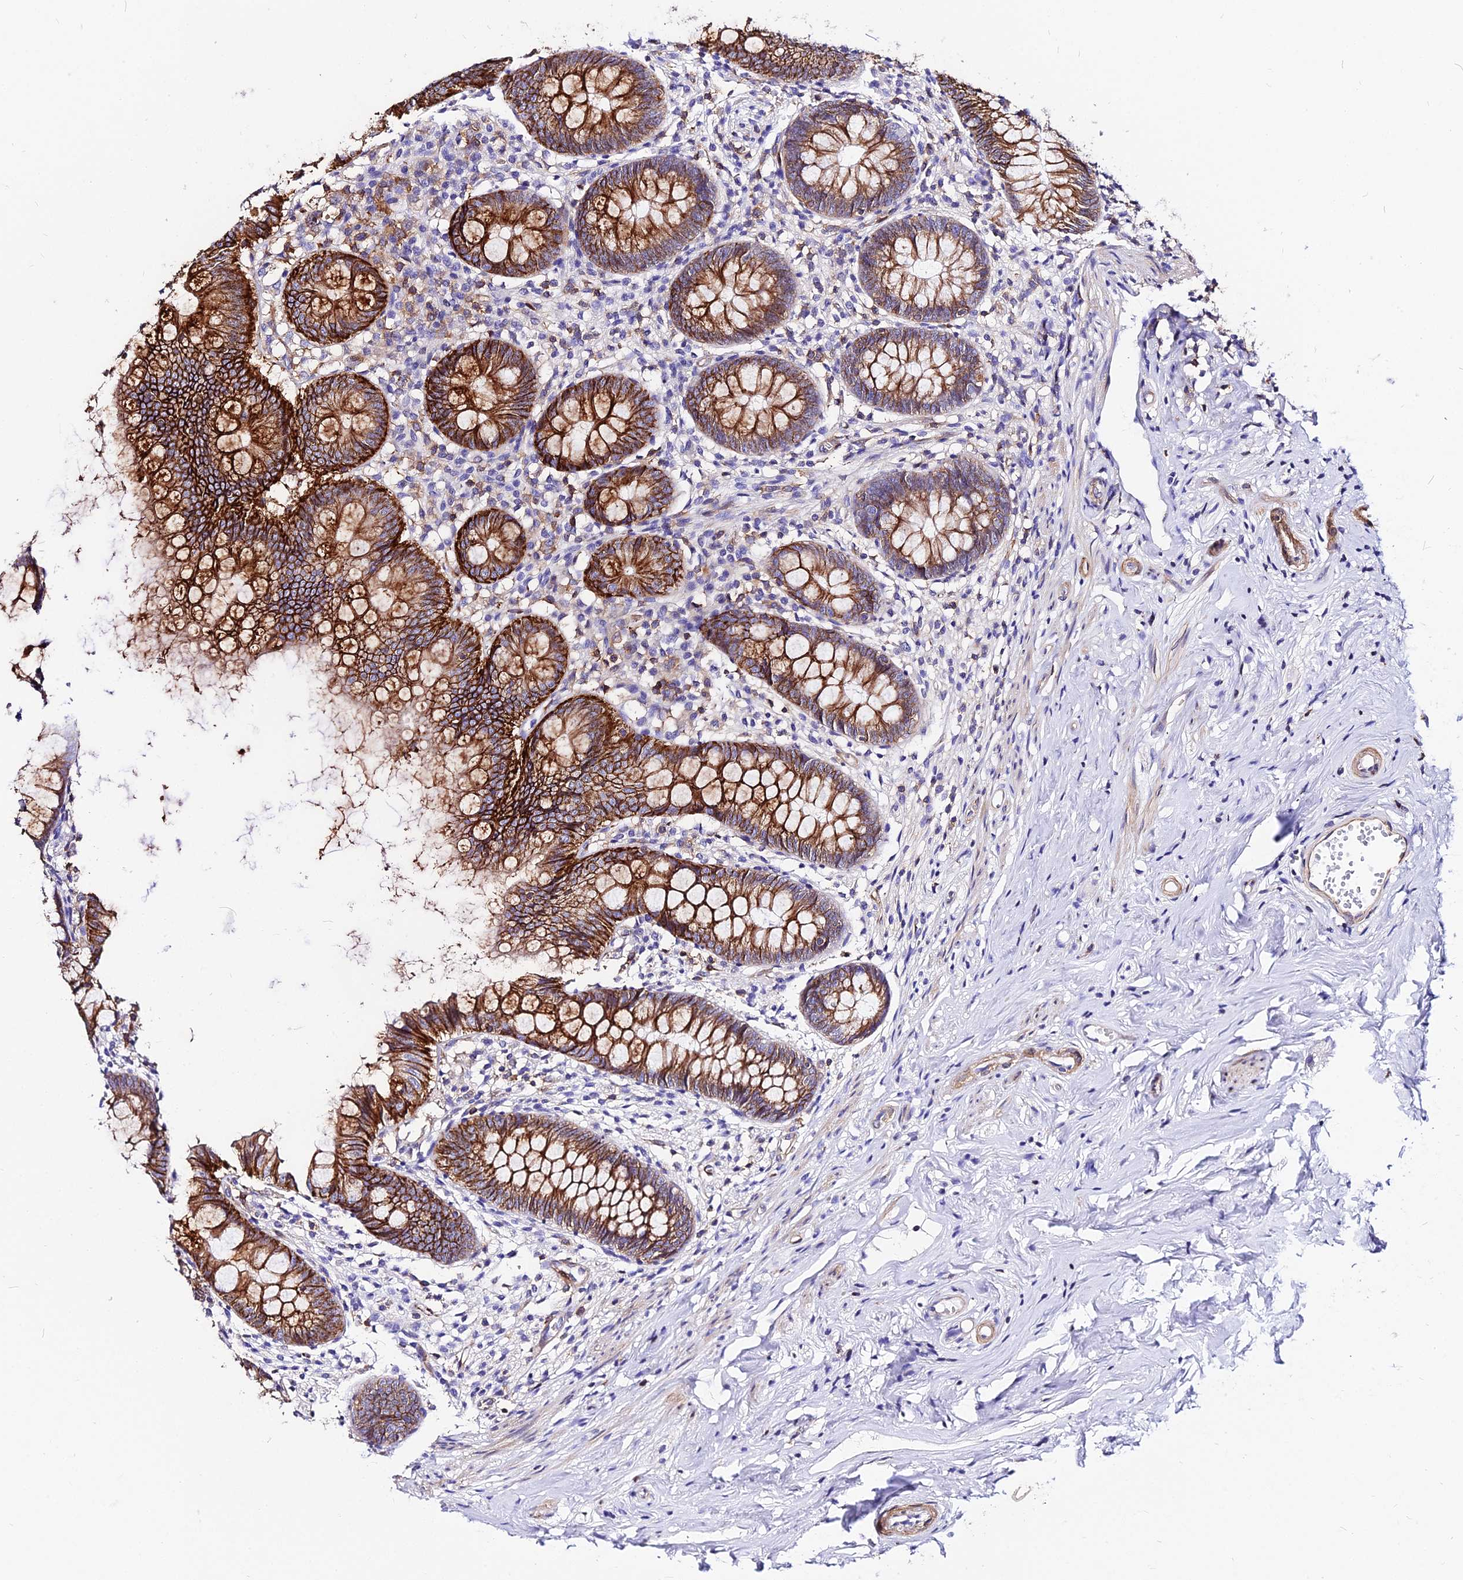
{"staining": {"intensity": "strong", "quantity": ">75%", "location": "cytoplasmic/membranous"}, "tissue": "appendix", "cell_type": "Glandular cells", "image_type": "normal", "snomed": [{"axis": "morphology", "description": "Normal tissue, NOS"}, {"axis": "topography", "description": "Appendix"}], "caption": "Appendix stained with DAB (3,3'-diaminobenzidine) IHC reveals high levels of strong cytoplasmic/membranous expression in about >75% of glandular cells. The staining is performed using DAB brown chromogen to label protein expression. The nuclei are counter-stained blue using hematoxylin.", "gene": "CSRP1", "patient": {"sex": "female", "age": 51}}